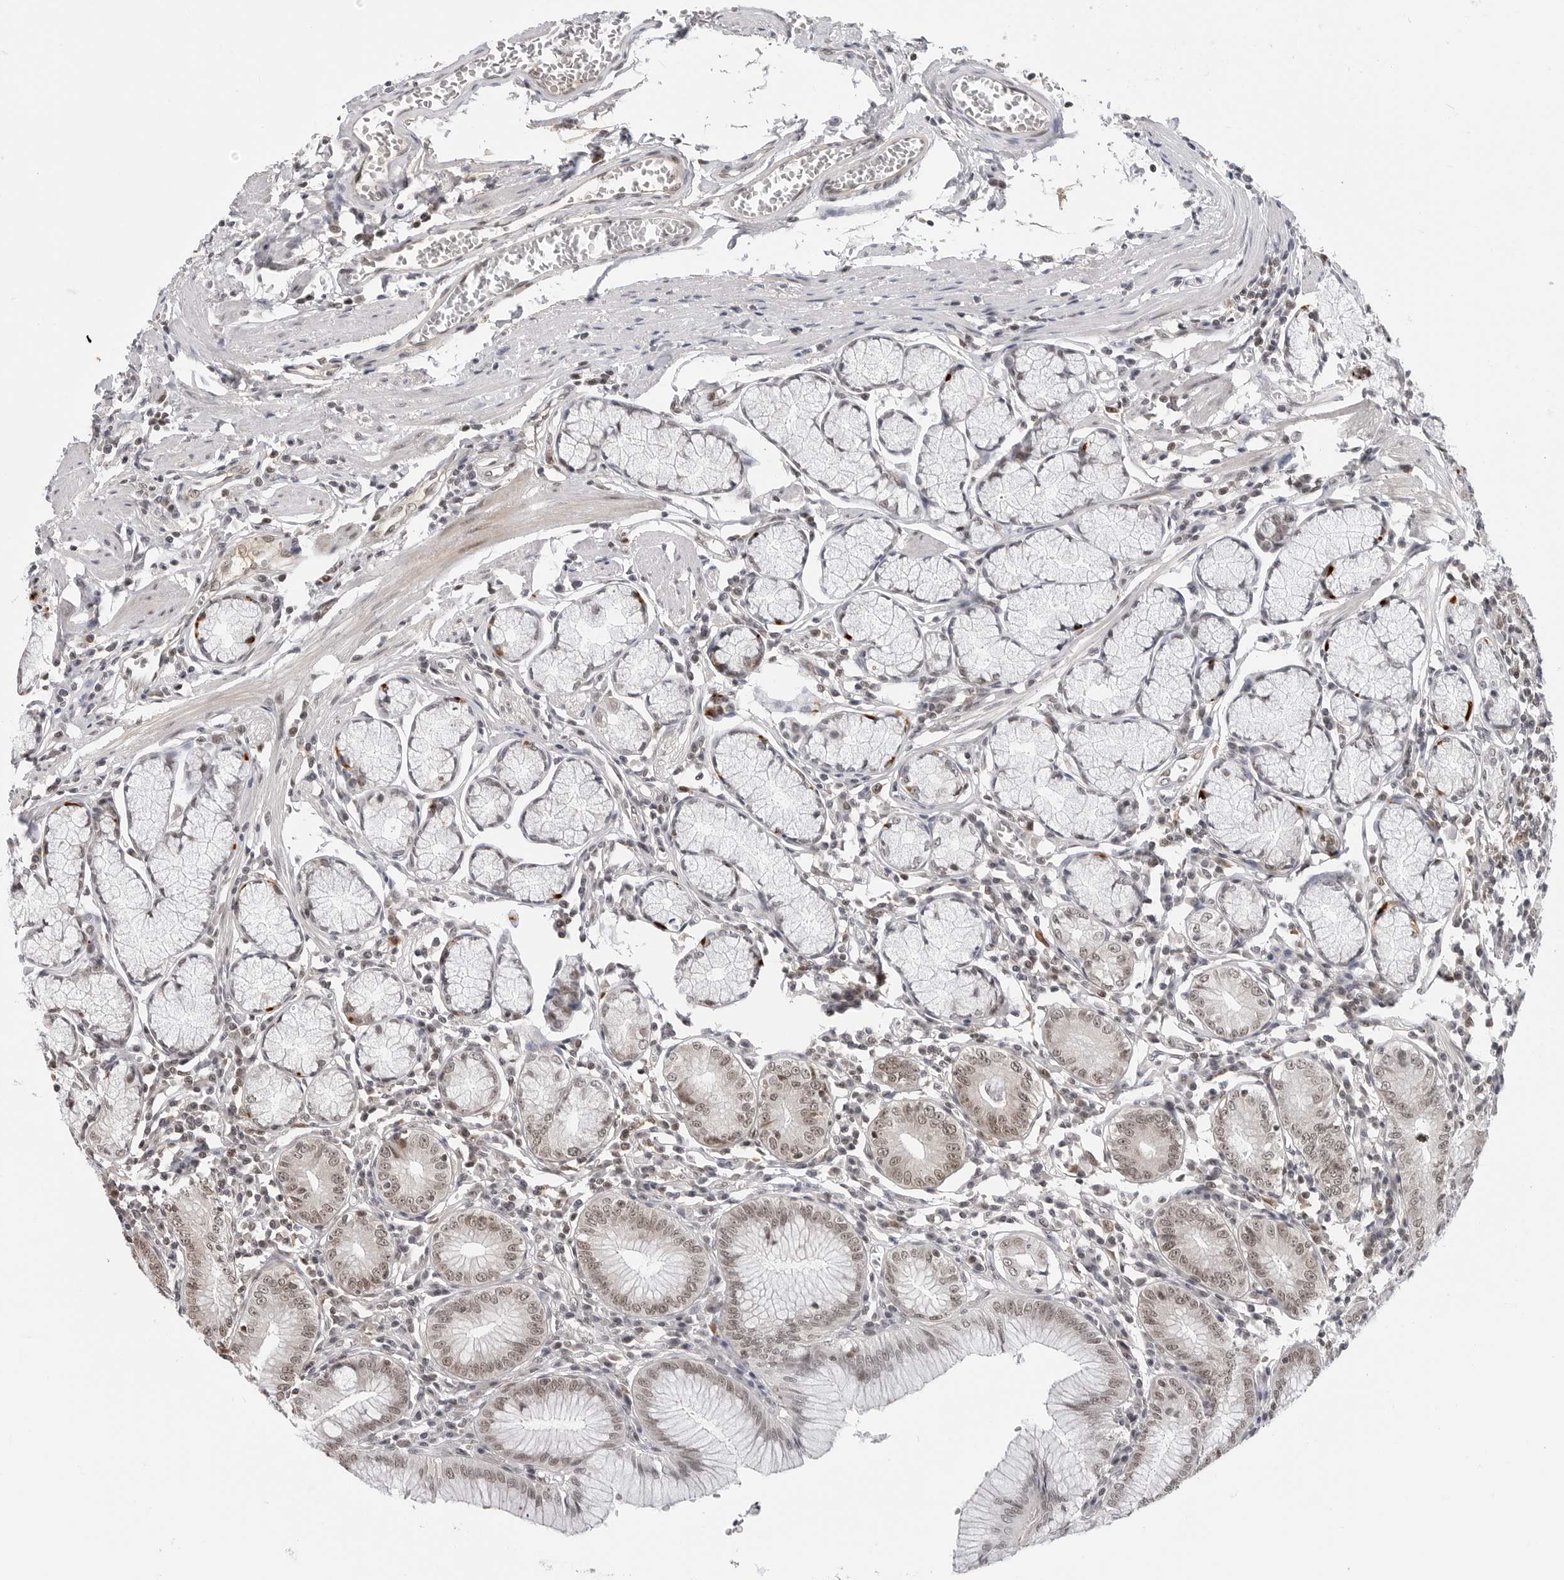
{"staining": {"intensity": "weak", "quantity": ">75%", "location": "nuclear"}, "tissue": "stomach", "cell_type": "Glandular cells", "image_type": "normal", "snomed": [{"axis": "morphology", "description": "Normal tissue, NOS"}, {"axis": "topography", "description": "Stomach"}], "caption": "Protein staining of benign stomach shows weak nuclear expression in approximately >75% of glandular cells.", "gene": "C8orf33", "patient": {"sex": "male", "age": 55}}